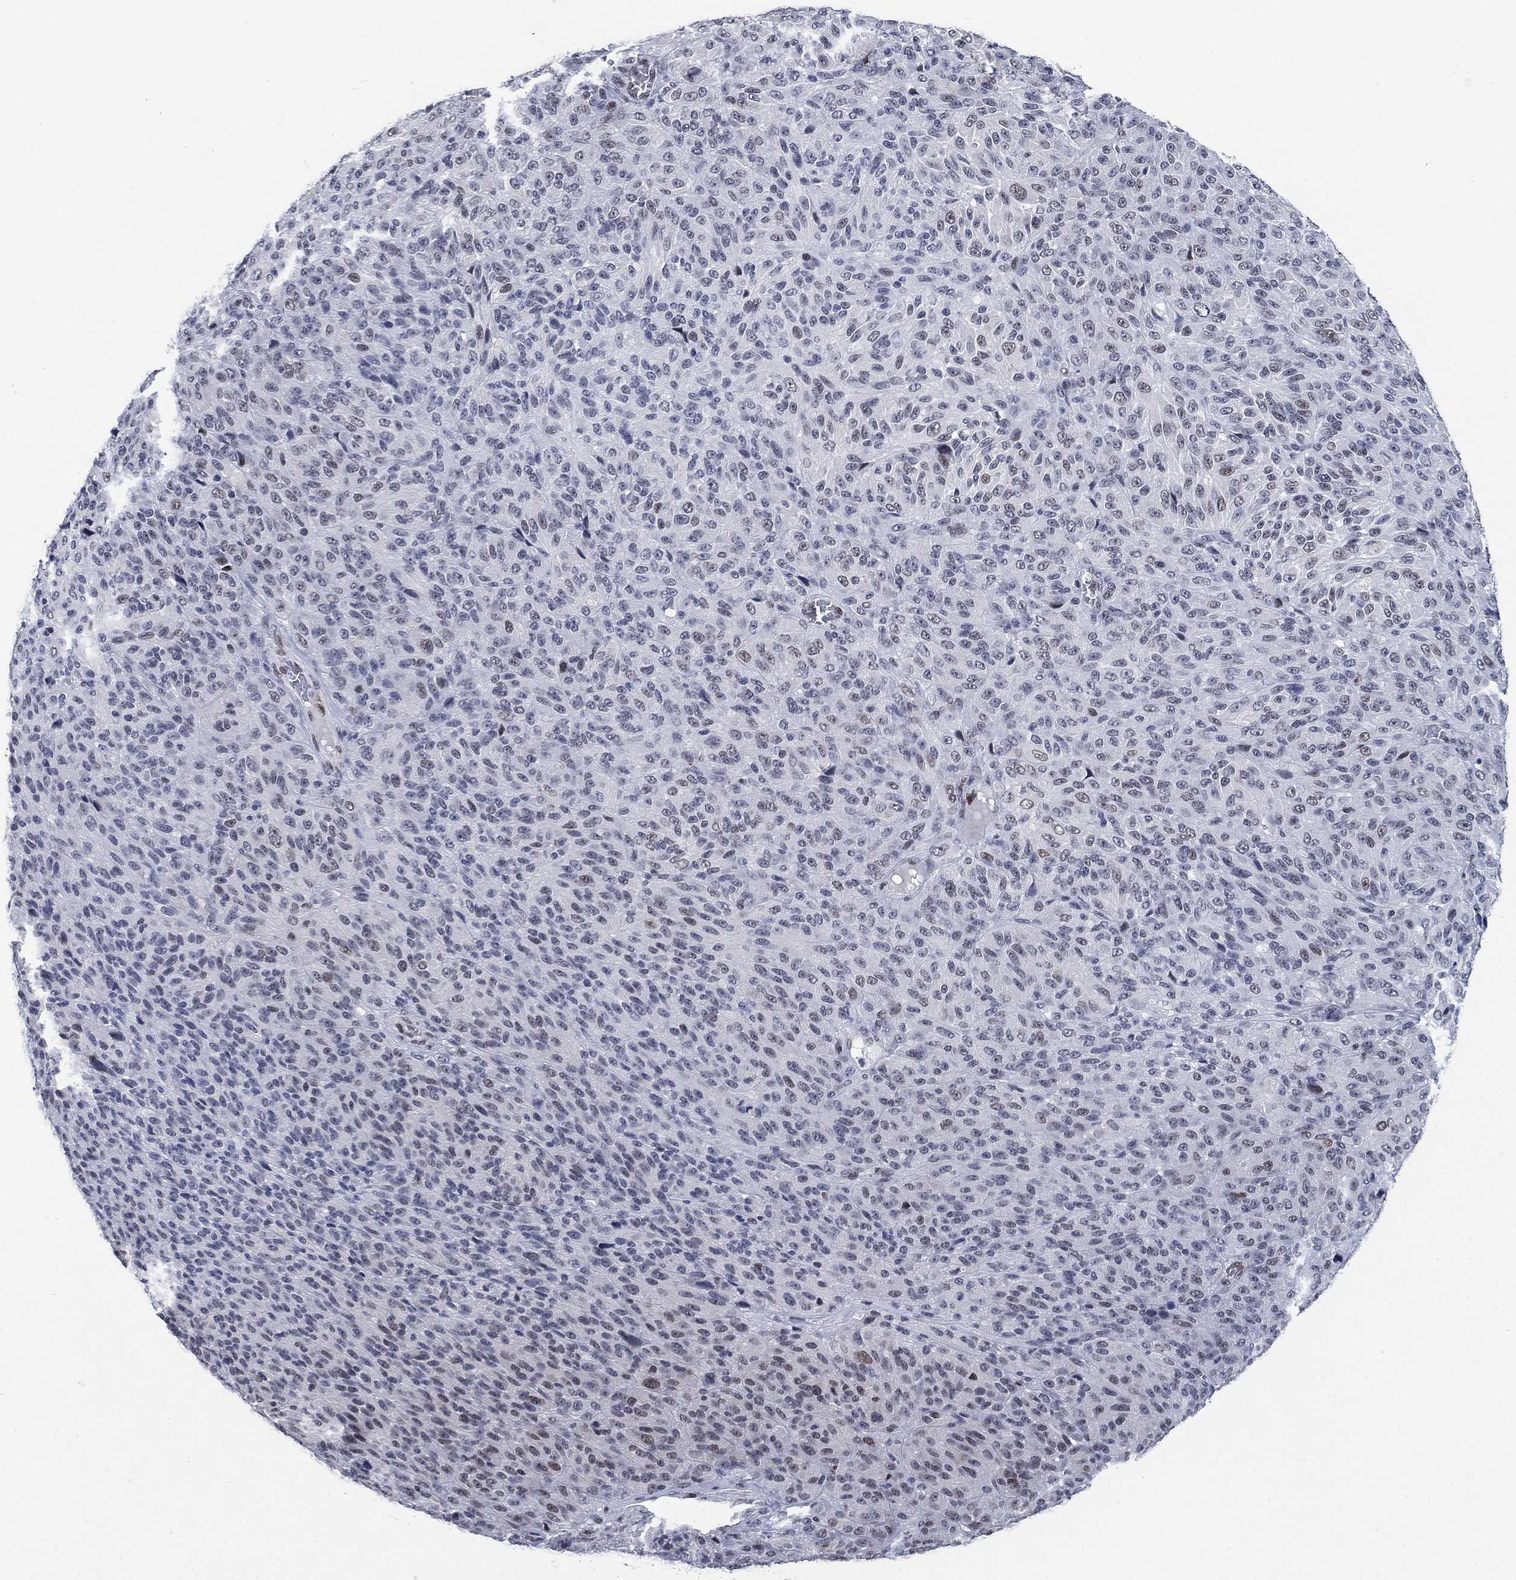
{"staining": {"intensity": "moderate", "quantity": "<25%", "location": "nuclear"}, "tissue": "melanoma", "cell_type": "Tumor cells", "image_type": "cancer", "snomed": [{"axis": "morphology", "description": "Malignant melanoma, Metastatic site"}, {"axis": "topography", "description": "Brain"}], "caption": "Malignant melanoma (metastatic site) tissue reveals moderate nuclear staining in approximately <25% of tumor cells The staining was performed using DAB, with brown indicating positive protein expression. Nuclei are stained blue with hematoxylin.", "gene": "HCFC1", "patient": {"sex": "female", "age": 56}}